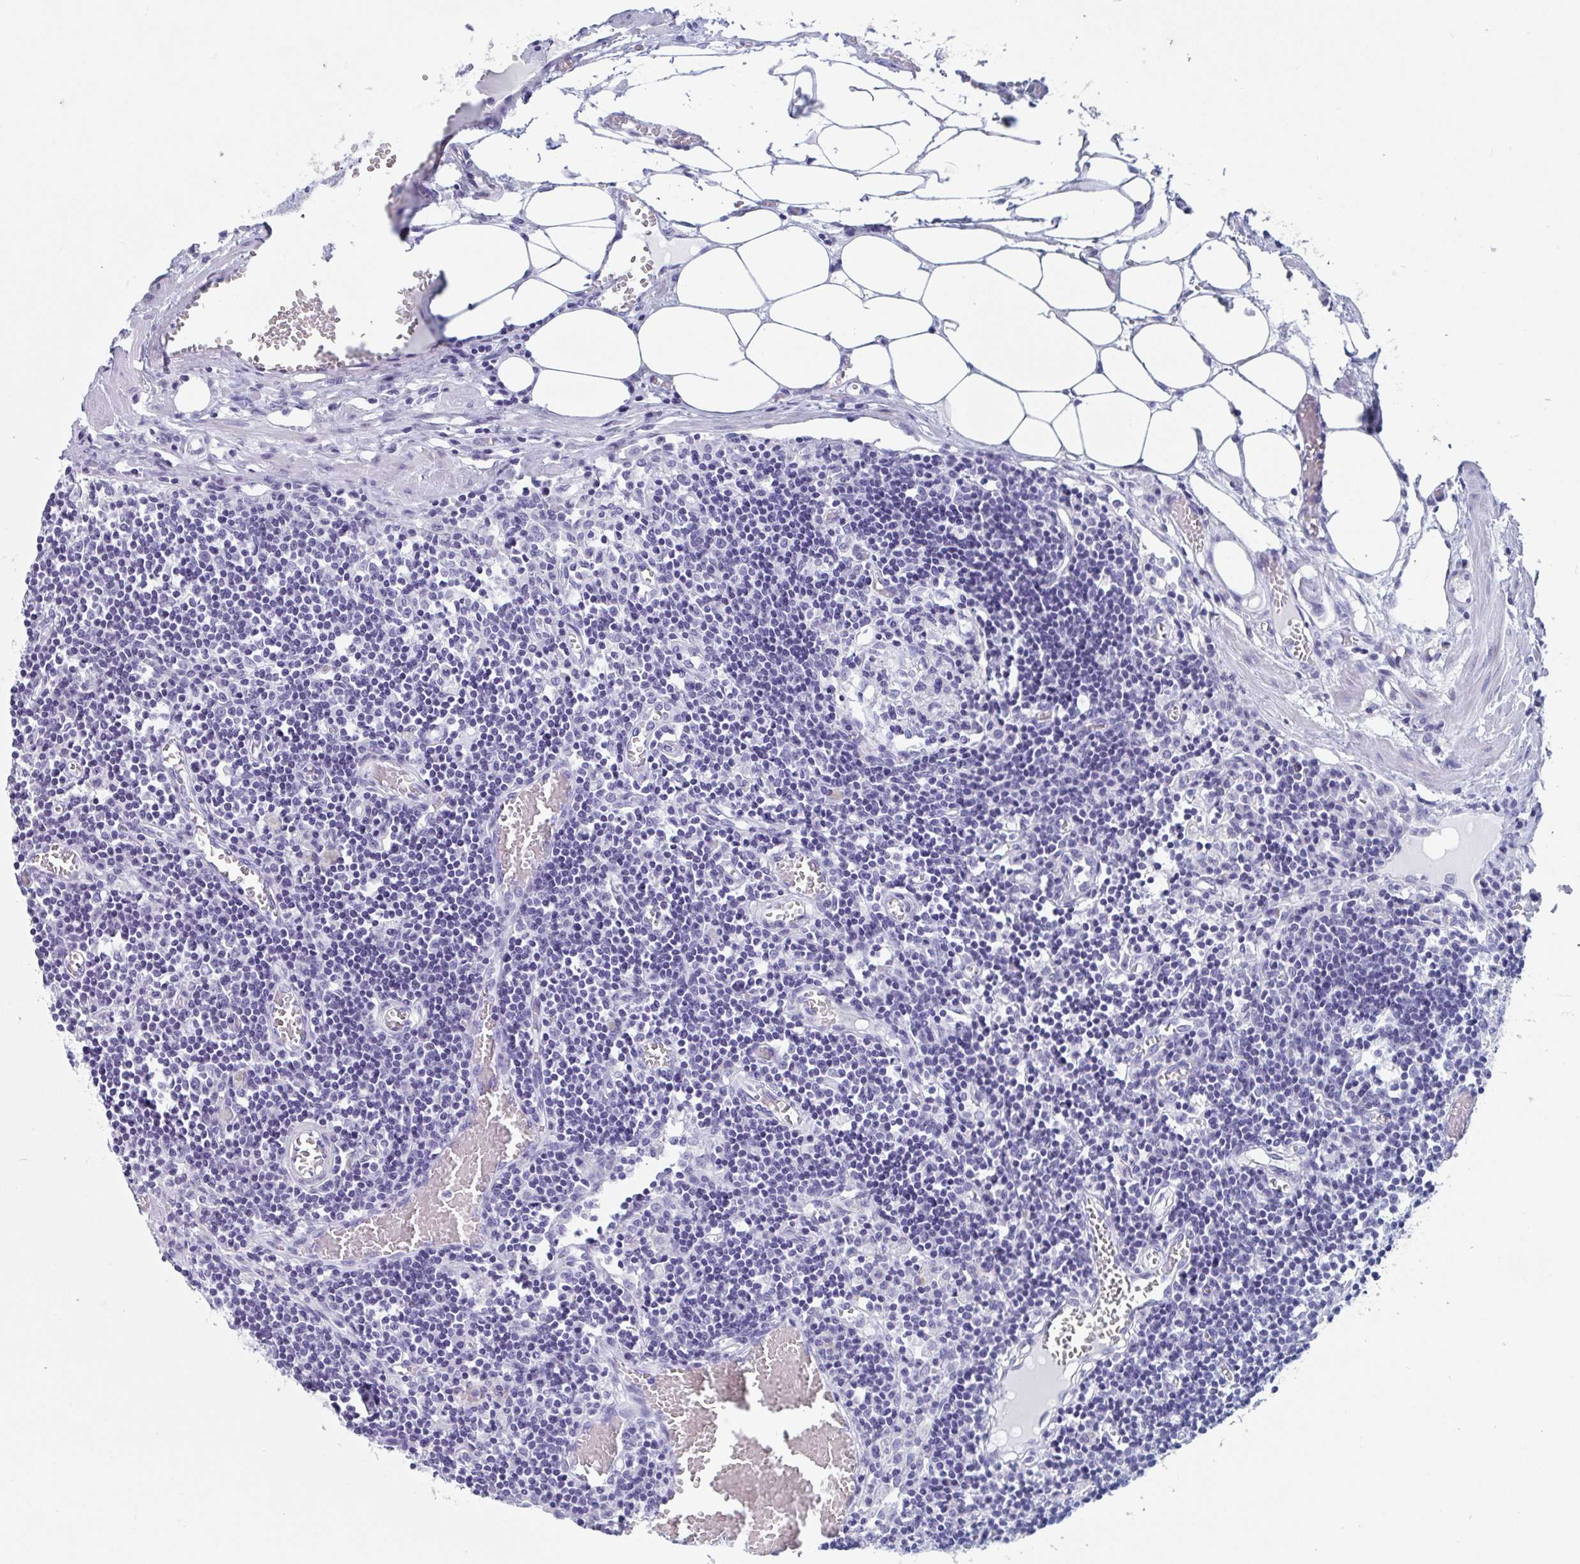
{"staining": {"intensity": "negative", "quantity": "none", "location": "none"}, "tissue": "lymph node", "cell_type": "Germinal center cells", "image_type": "normal", "snomed": [{"axis": "morphology", "description": "Normal tissue, NOS"}, {"axis": "topography", "description": "Lymph node"}], "caption": "Immunohistochemistry (IHC) of normal human lymph node demonstrates no staining in germinal center cells.", "gene": "ZPBP", "patient": {"sex": "male", "age": 66}}